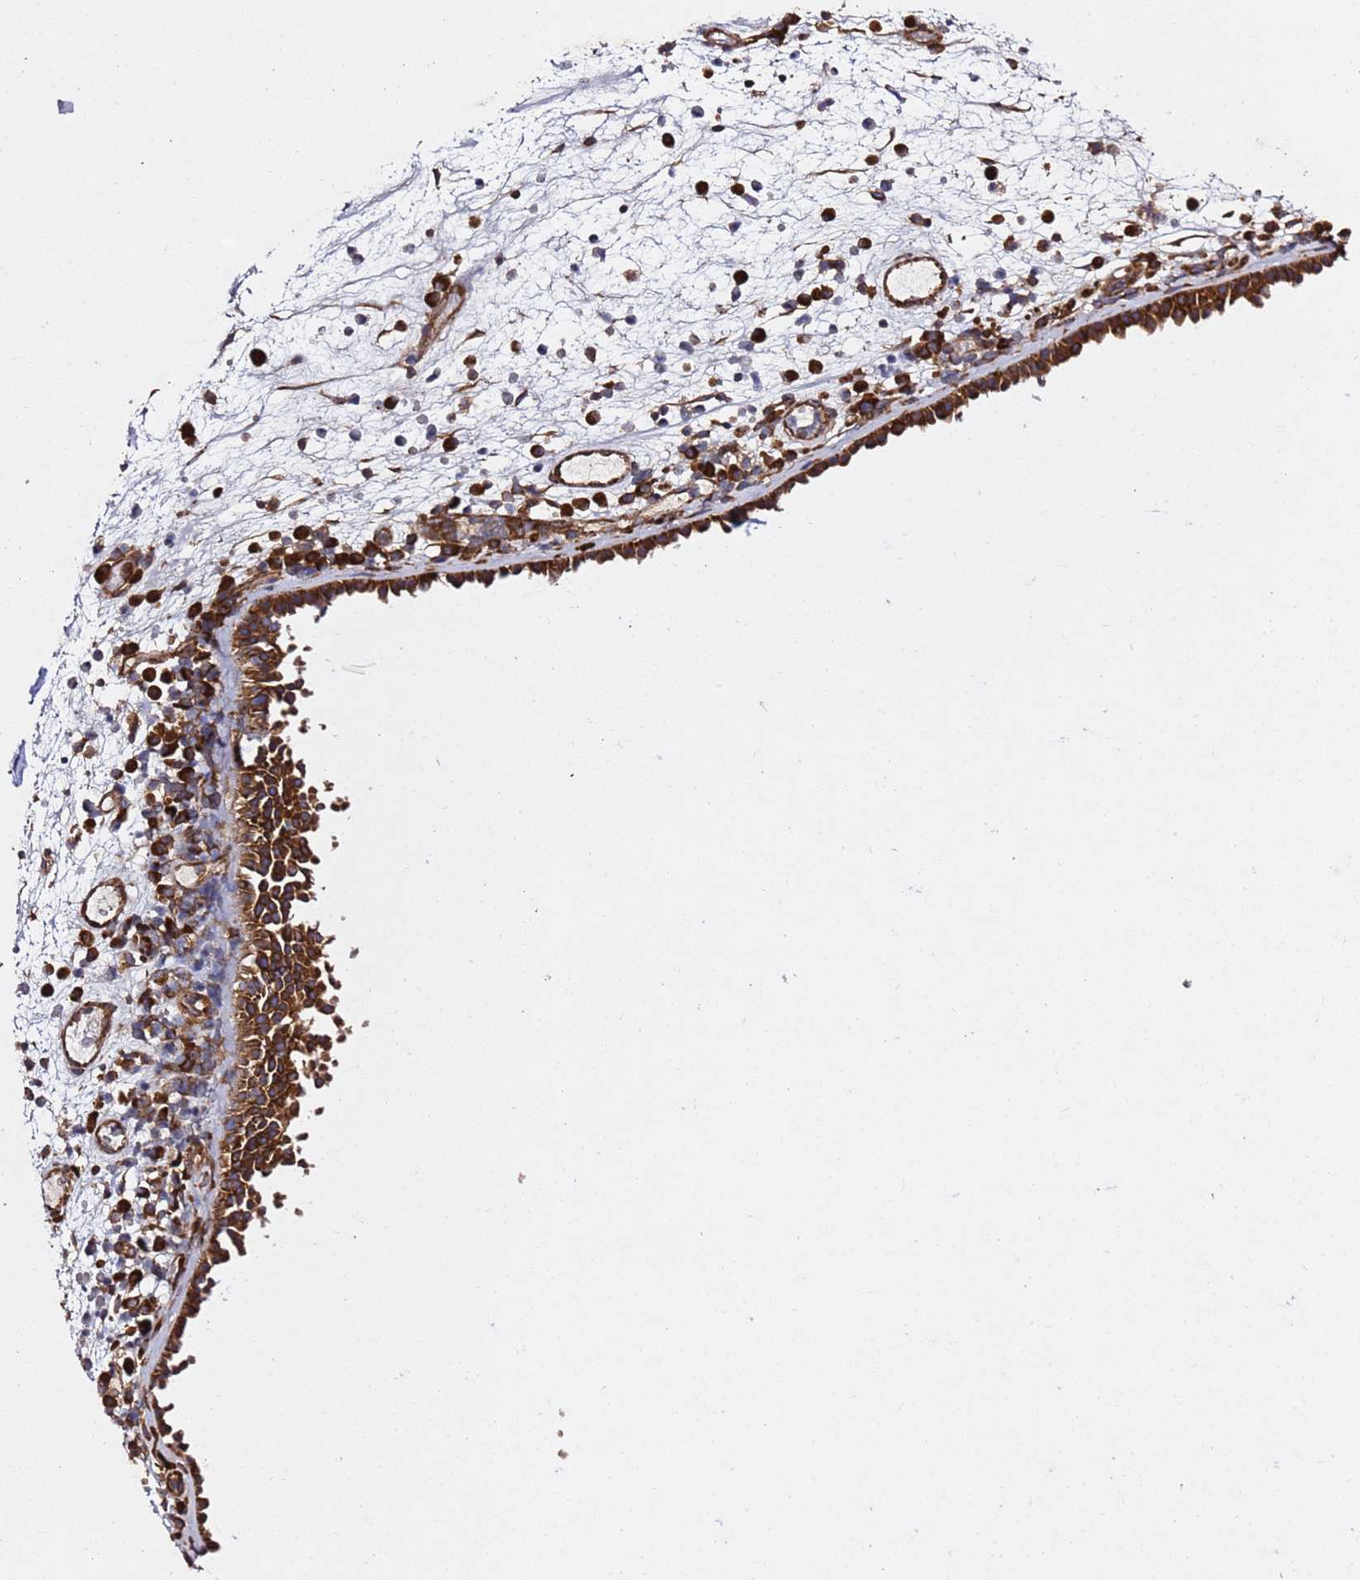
{"staining": {"intensity": "strong", "quantity": ">75%", "location": "cytoplasmic/membranous"}, "tissue": "nasopharynx", "cell_type": "Respiratory epithelial cells", "image_type": "normal", "snomed": [{"axis": "morphology", "description": "Normal tissue, NOS"}, {"axis": "morphology", "description": "Inflammation, NOS"}, {"axis": "morphology", "description": "Malignant melanoma, Metastatic site"}, {"axis": "topography", "description": "Nasopharynx"}], "caption": "DAB immunohistochemical staining of unremarkable nasopharynx reveals strong cytoplasmic/membranous protein expression in approximately >75% of respiratory epithelial cells. Nuclei are stained in blue.", "gene": "TPST1", "patient": {"sex": "male", "age": 70}}